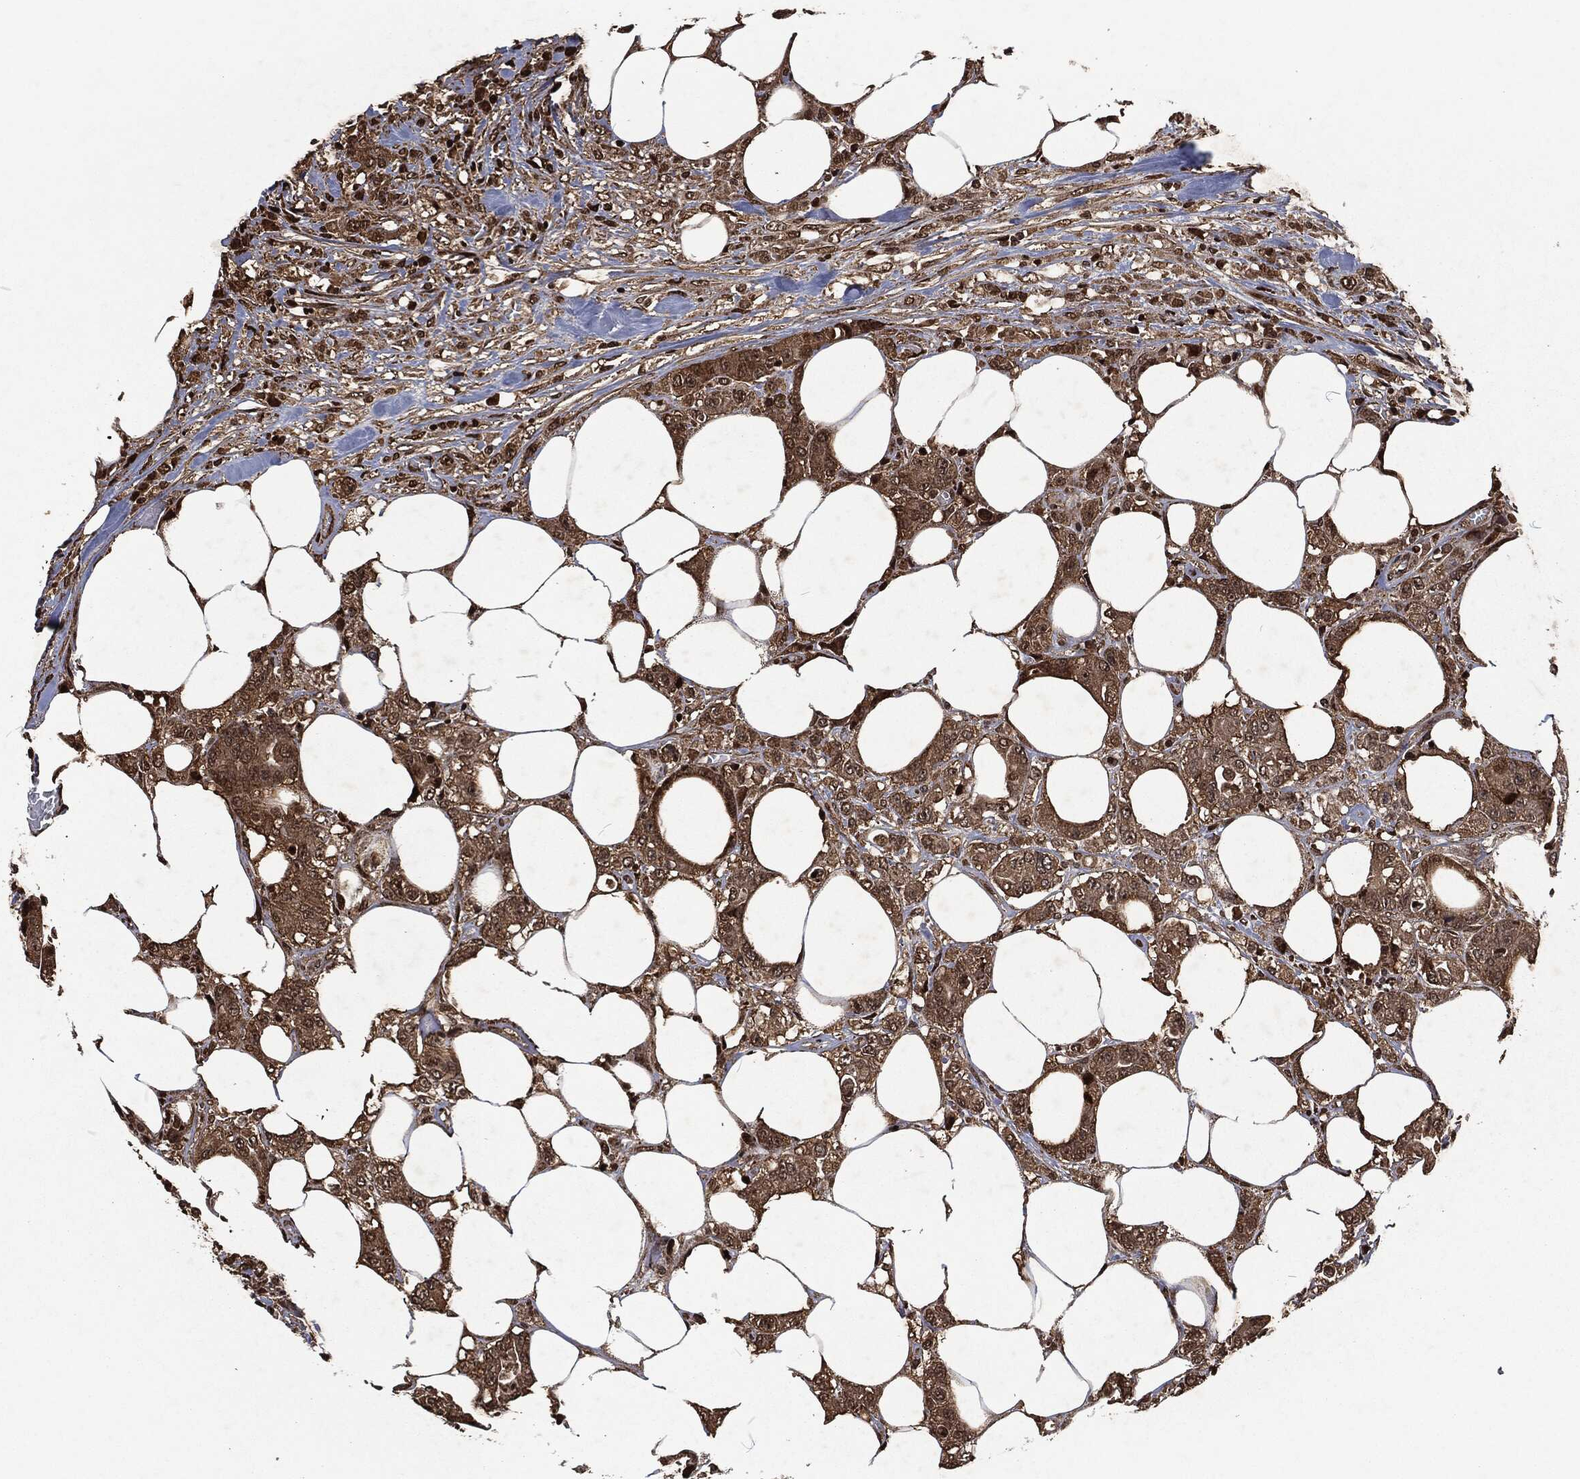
{"staining": {"intensity": "moderate", "quantity": ">75%", "location": "cytoplasmic/membranous"}, "tissue": "colorectal cancer", "cell_type": "Tumor cells", "image_type": "cancer", "snomed": [{"axis": "morphology", "description": "Adenocarcinoma, NOS"}, {"axis": "topography", "description": "Colon"}], "caption": "Immunohistochemical staining of human colorectal adenocarcinoma exhibits medium levels of moderate cytoplasmic/membranous protein staining in approximately >75% of tumor cells.", "gene": "SNAI1", "patient": {"sex": "female", "age": 48}}